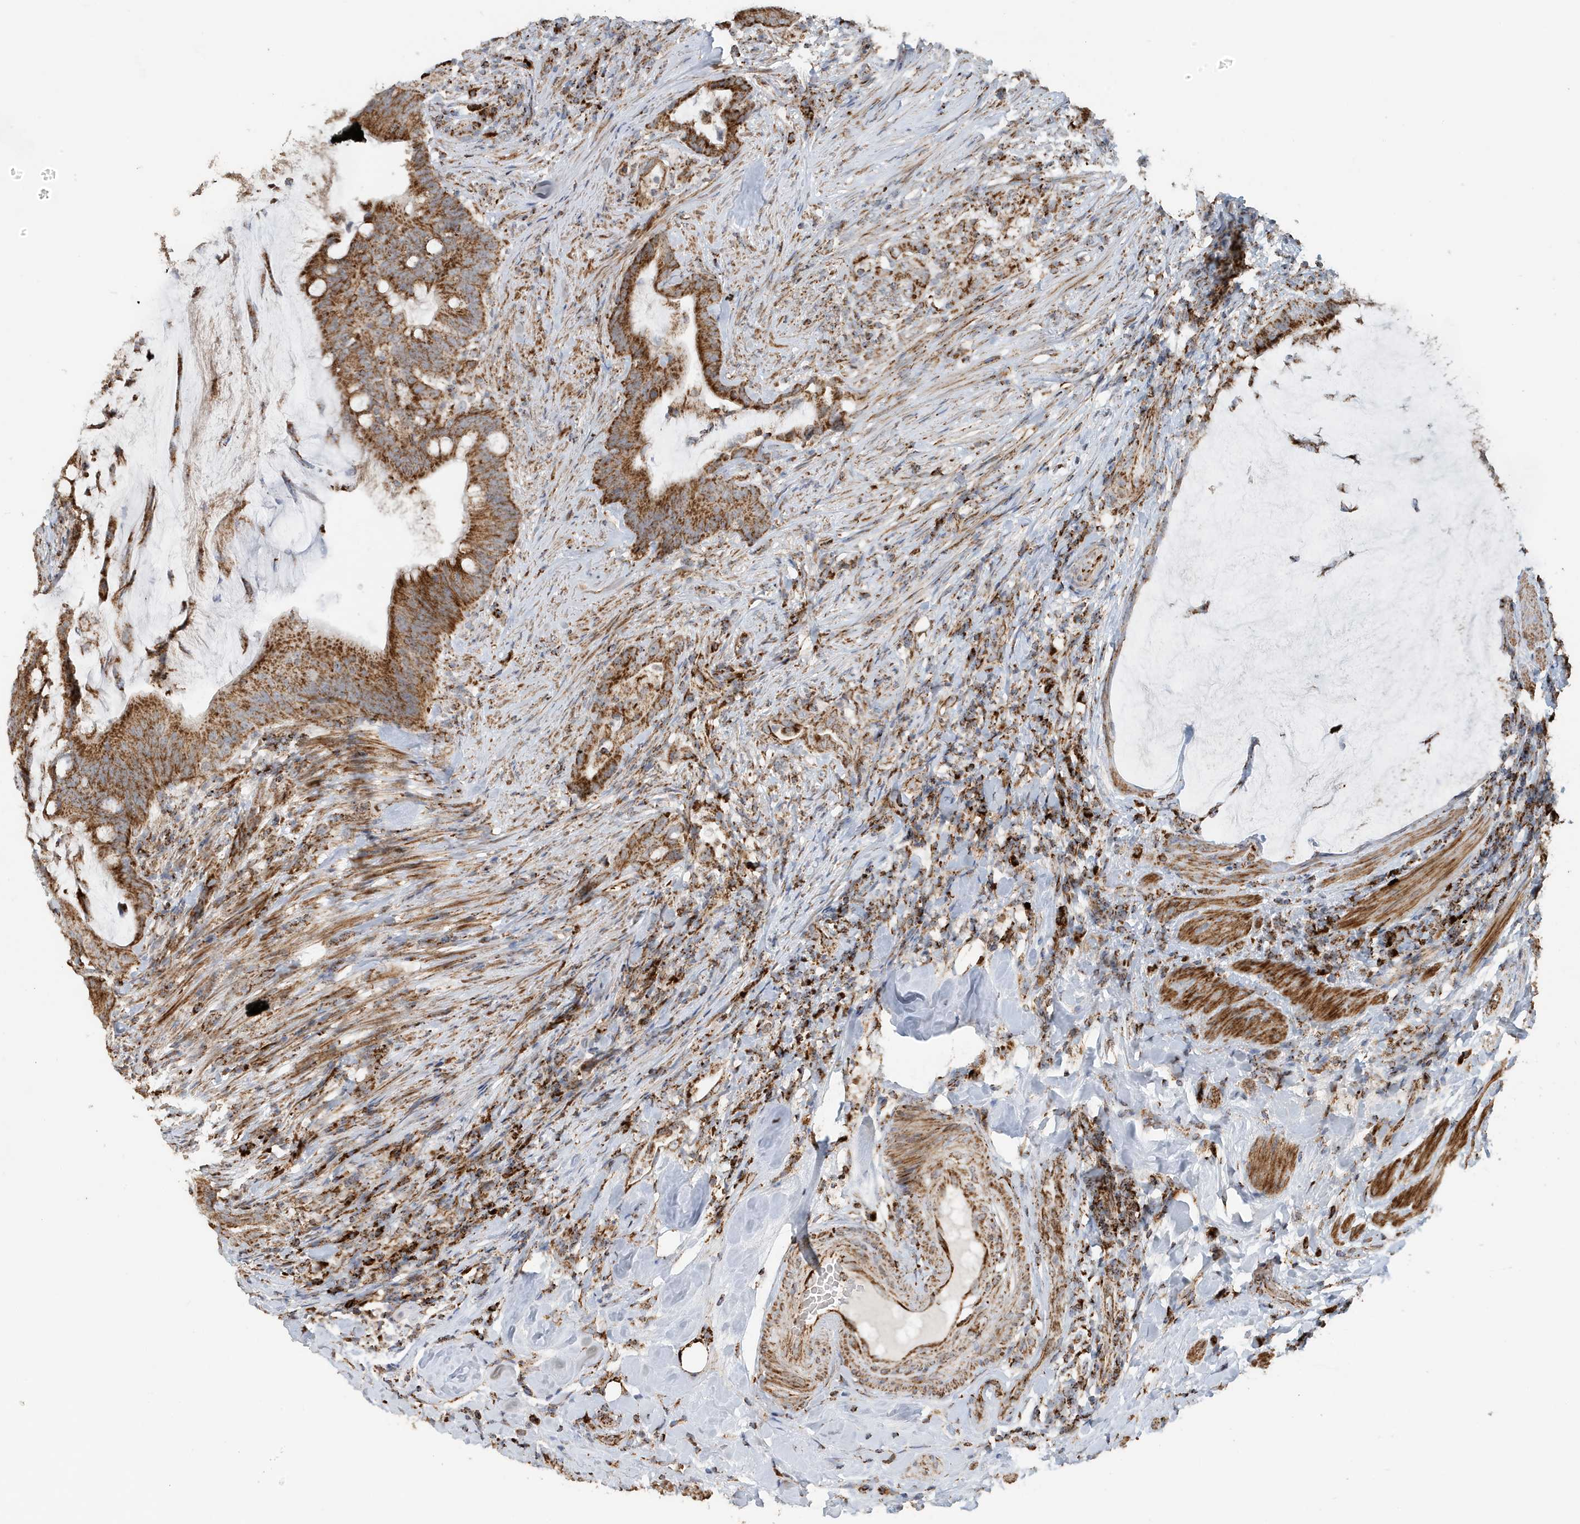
{"staining": {"intensity": "strong", "quantity": ">75%", "location": "cytoplasmic/membranous"}, "tissue": "colorectal cancer", "cell_type": "Tumor cells", "image_type": "cancer", "snomed": [{"axis": "morphology", "description": "Adenocarcinoma, NOS"}, {"axis": "topography", "description": "Colon"}], "caption": "Immunohistochemical staining of adenocarcinoma (colorectal) demonstrates strong cytoplasmic/membranous protein expression in approximately >75% of tumor cells.", "gene": "MAN1A1", "patient": {"sex": "female", "age": 66}}